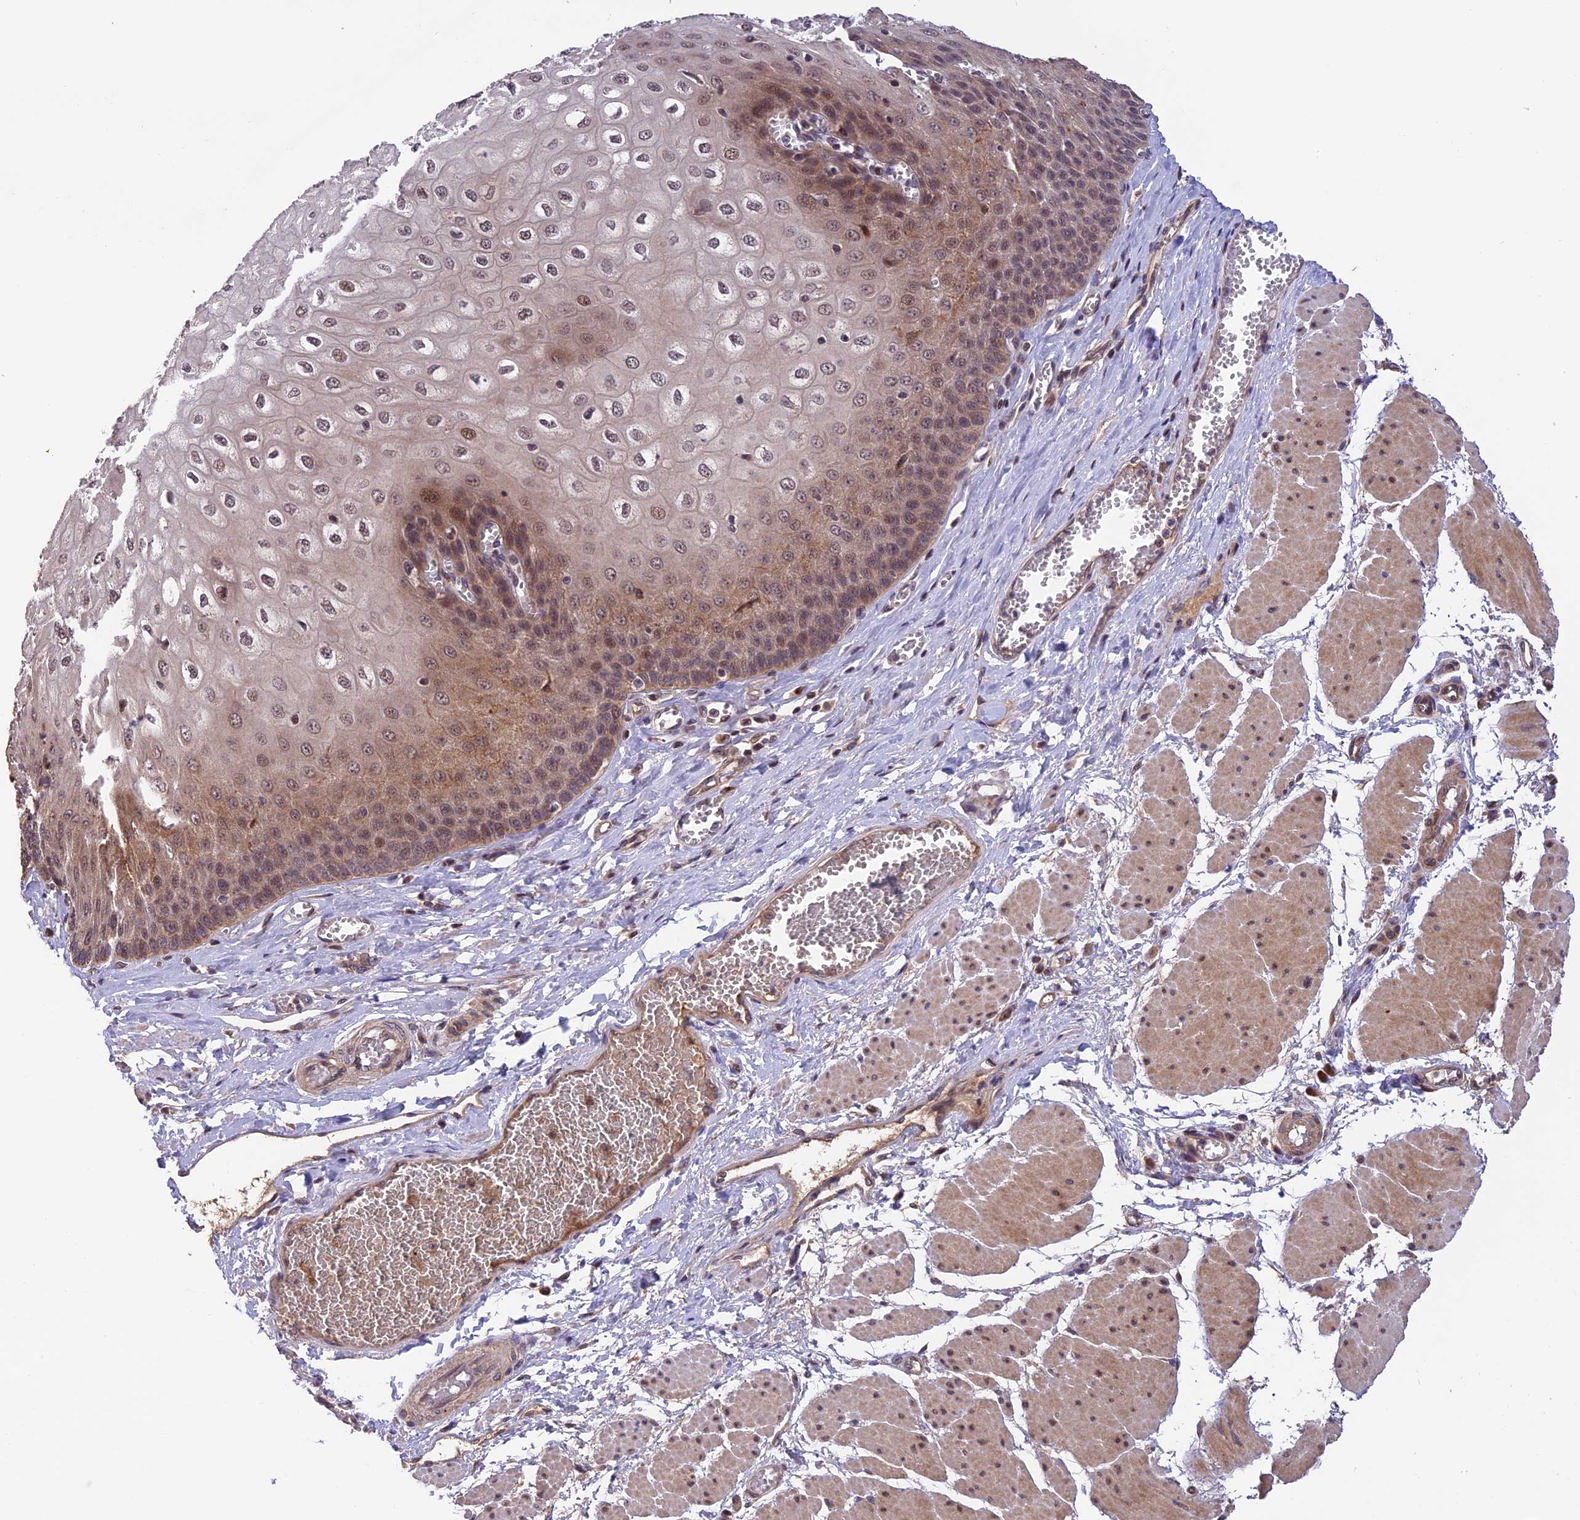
{"staining": {"intensity": "moderate", "quantity": ">75%", "location": "cytoplasmic/membranous,nuclear"}, "tissue": "esophagus", "cell_type": "Squamous epithelial cells", "image_type": "normal", "snomed": [{"axis": "morphology", "description": "Normal tissue, NOS"}, {"axis": "topography", "description": "Esophagus"}], "caption": "Esophagus stained for a protein (brown) demonstrates moderate cytoplasmic/membranous,nuclear positive positivity in about >75% of squamous epithelial cells.", "gene": "MNS1", "patient": {"sex": "male", "age": 60}}